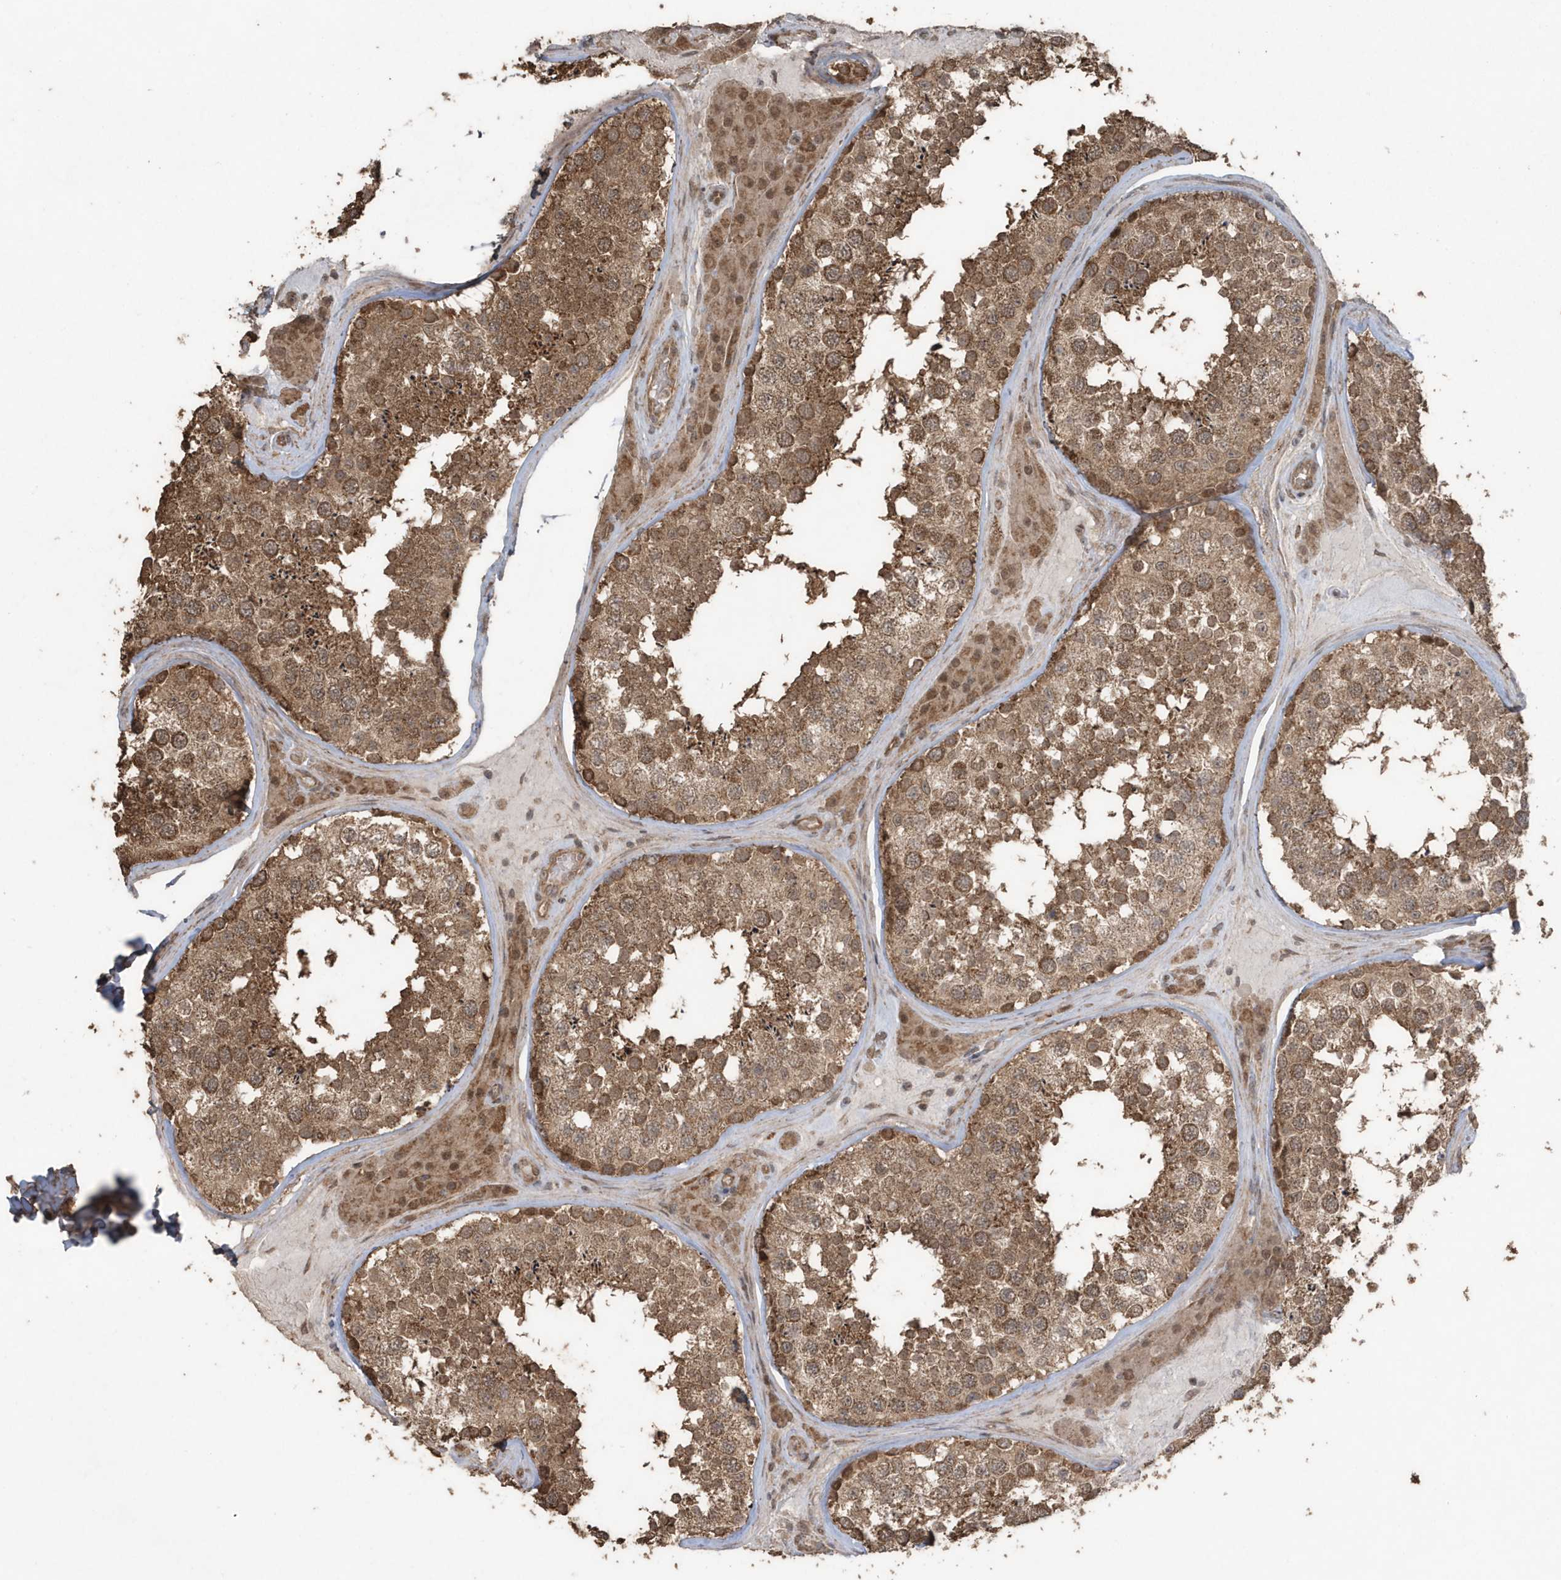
{"staining": {"intensity": "moderate", "quantity": ">75%", "location": "cytoplasmic/membranous"}, "tissue": "testis", "cell_type": "Cells in seminiferous ducts", "image_type": "normal", "snomed": [{"axis": "morphology", "description": "Normal tissue, NOS"}, {"axis": "topography", "description": "Testis"}], "caption": "High-power microscopy captured an immunohistochemistry histopathology image of benign testis, revealing moderate cytoplasmic/membranous staining in approximately >75% of cells in seminiferous ducts.", "gene": "PAXBP1", "patient": {"sex": "male", "age": 46}}